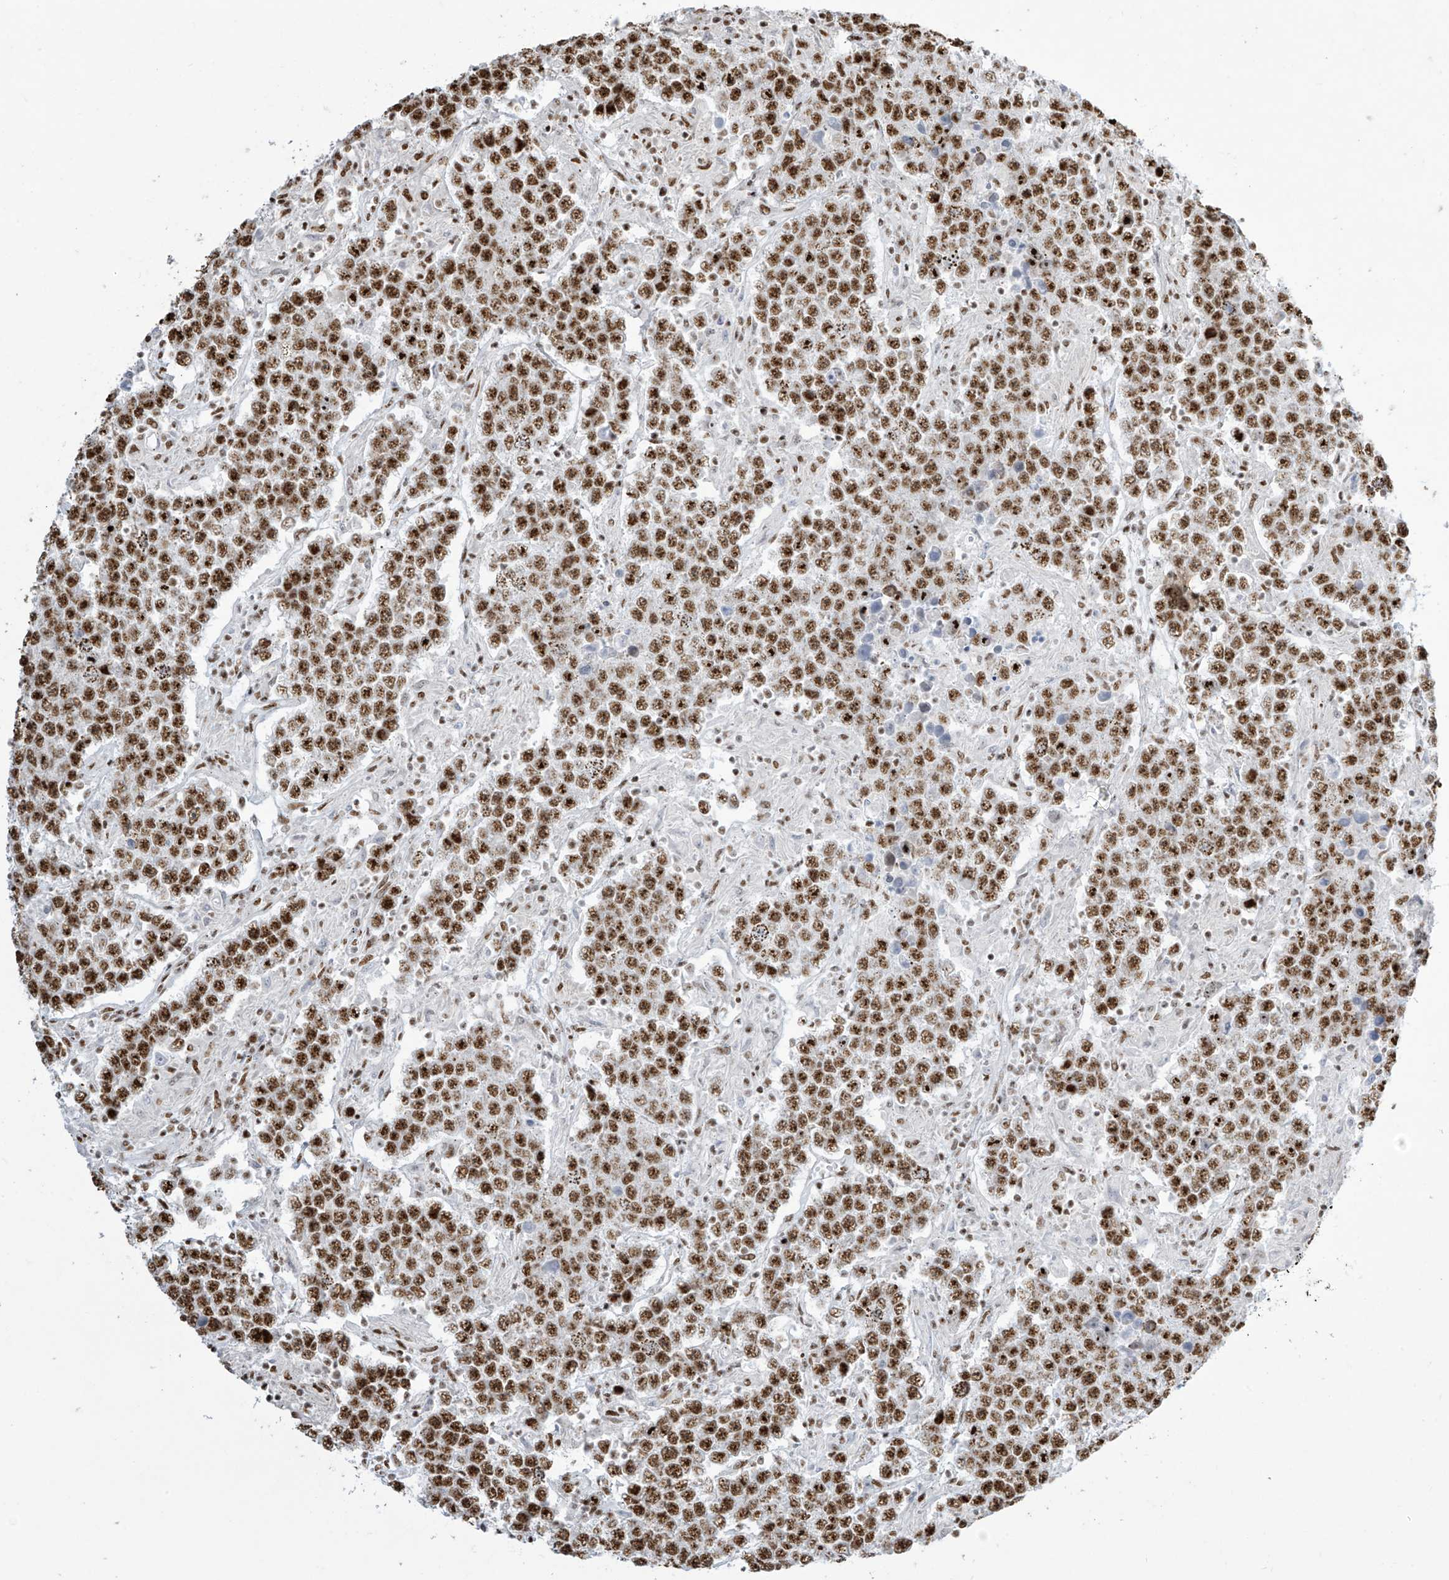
{"staining": {"intensity": "strong", "quantity": ">75%", "location": "nuclear"}, "tissue": "testis cancer", "cell_type": "Tumor cells", "image_type": "cancer", "snomed": [{"axis": "morphology", "description": "Normal tissue, NOS"}, {"axis": "morphology", "description": "Urothelial carcinoma, High grade"}, {"axis": "morphology", "description": "Seminoma, NOS"}, {"axis": "morphology", "description": "Carcinoma, Embryonal, NOS"}, {"axis": "topography", "description": "Urinary bladder"}, {"axis": "topography", "description": "Testis"}], "caption": "Urothelial carcinoma (high-grade) (testis) stained for a protein (brown) displays strong nuclear positive staining in about >75% of tumor cells.", "gene": "MS4A6A", "patient": {"sex": "male", "age": 41}}